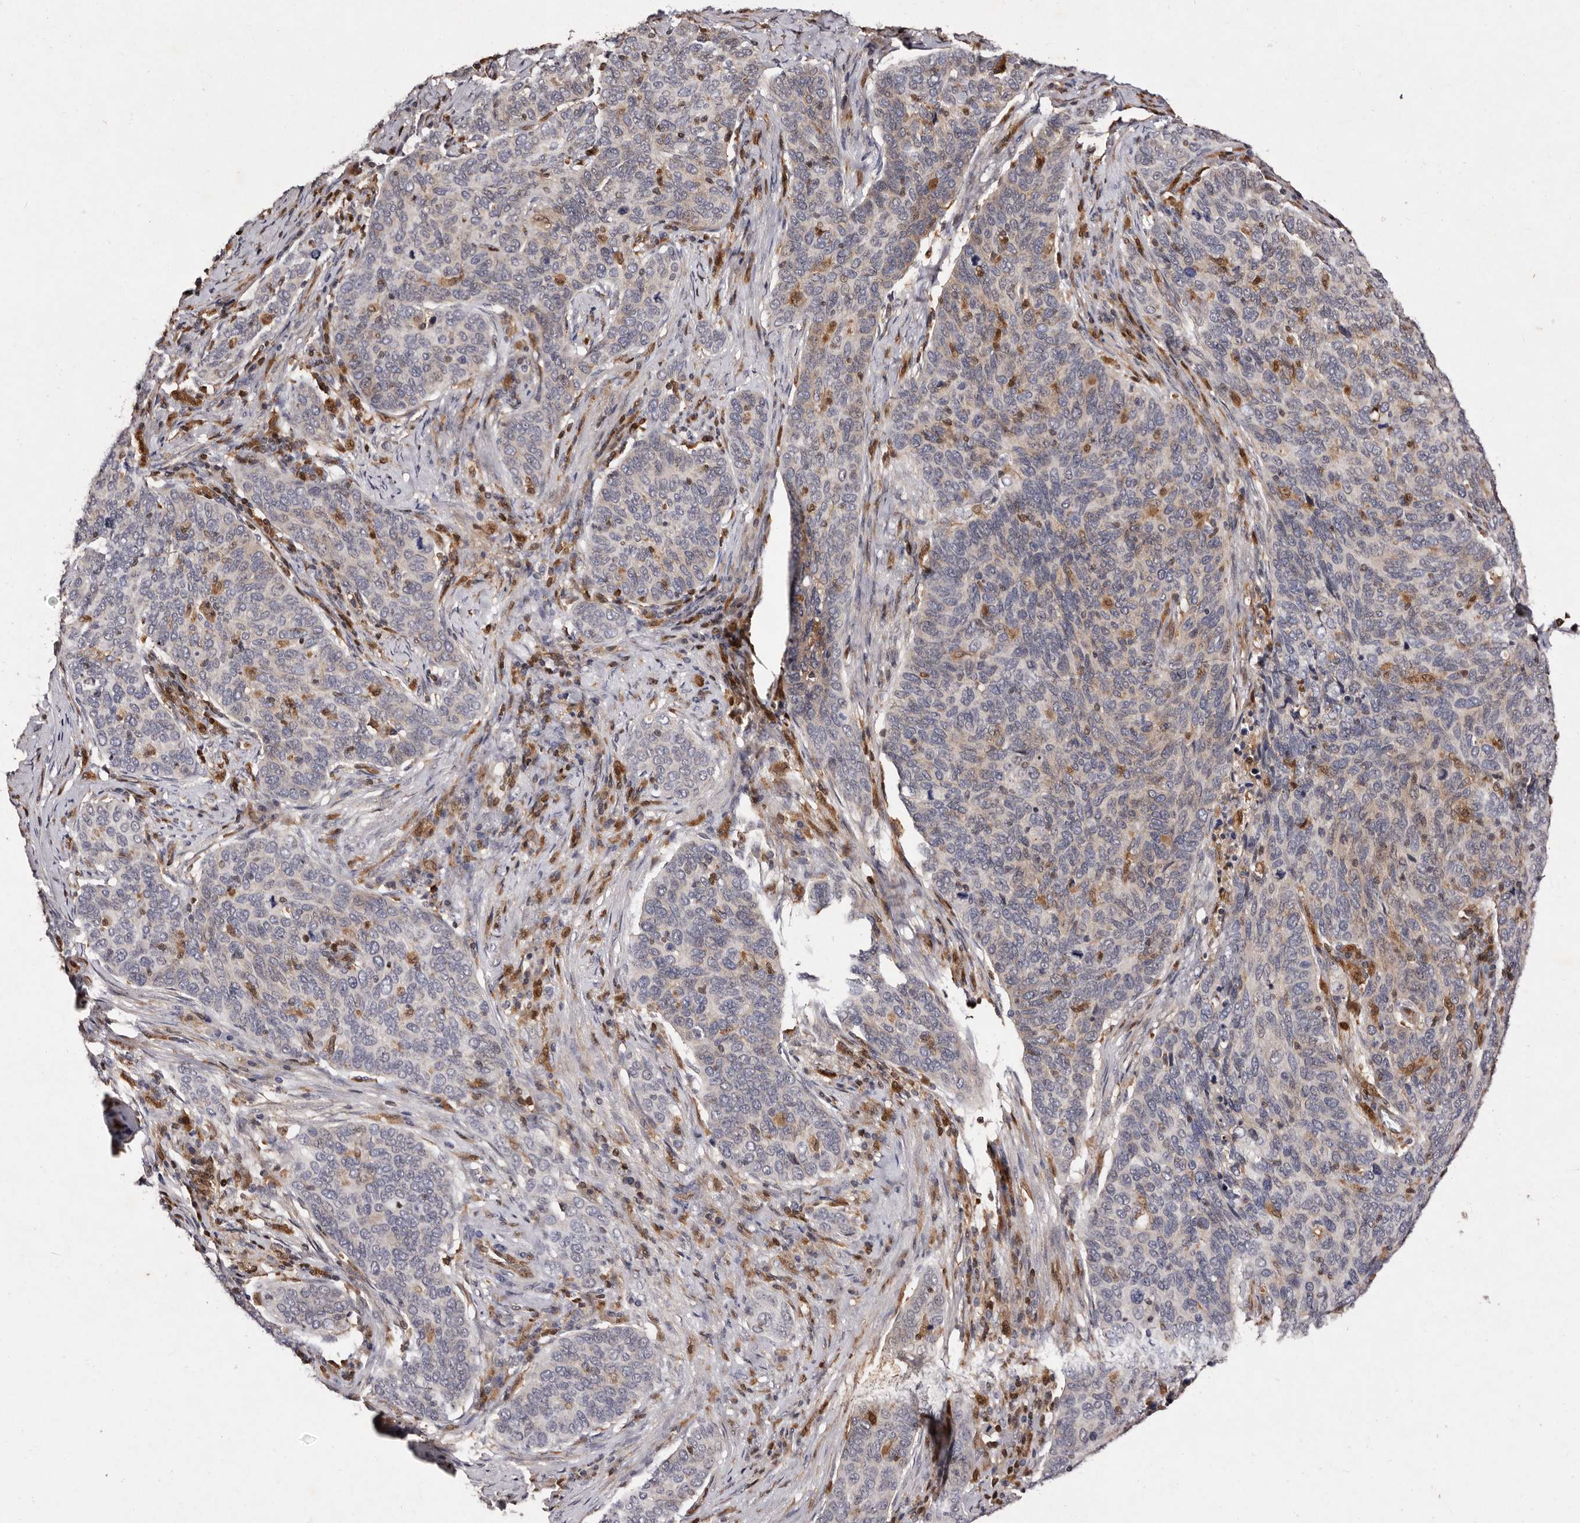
{"staining": {"intensity": "weak", "quantity": "<25%", "location": "cytoplasmic/membranous"}, "tissue": "cervical cancer", "cell_type": "Tumor cells", "image_type": "cancer", "snomed": [{"axis": "morphology", "description": "Squamous cell carcinoma, NOS"}, {"axis": "topography", "description": "Cervix"}], "caption": "Tumor cells show no significant protein staining in cervical squamous cell carcinoma.", "gene": "GIMAP4", "patient": {"sex": "female", "age": 60}}